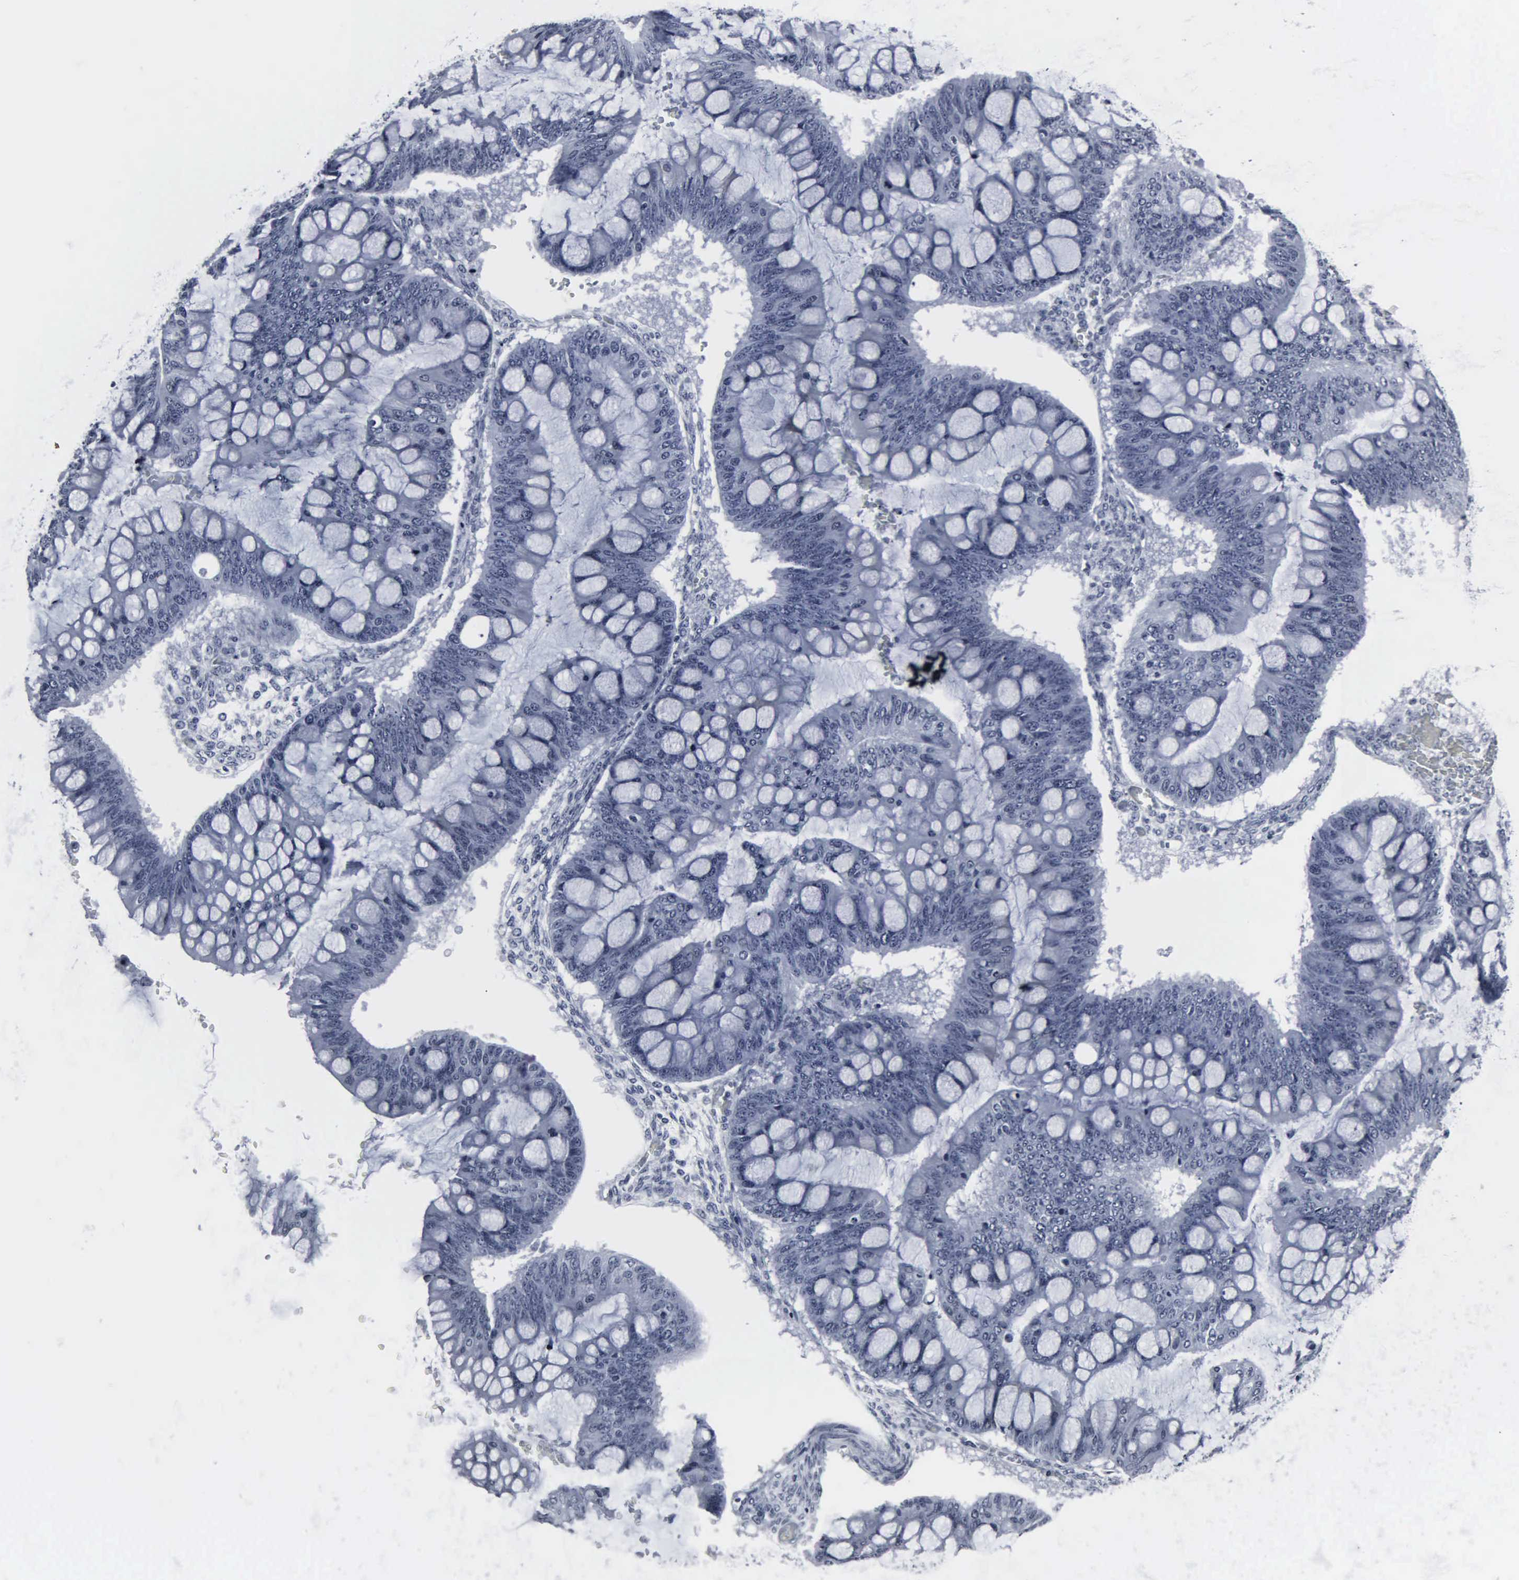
{"staining": {"intensity": "negative", "quantity": "none", "location": "none"}, "tissue": "ovarian cancer", "cell_type": "Tumor cells", "image_type": "cancer", "snomed": [{"axis": "morphology", "description": "Cystadenocarcinoma, mucinous, NOS"}, {"axis": "topography", "description": "Ovary"}], "caption": "High magnification brightfield microscopy of ovarian cancer (mucinous cystadenocarcinoma) stained with DAB (brown) and counterstained with hematoxylin (blue): tumor cells show no significant staining.", "gene": "DGCR2", "patient": {"sex": "female", "age": 73}}